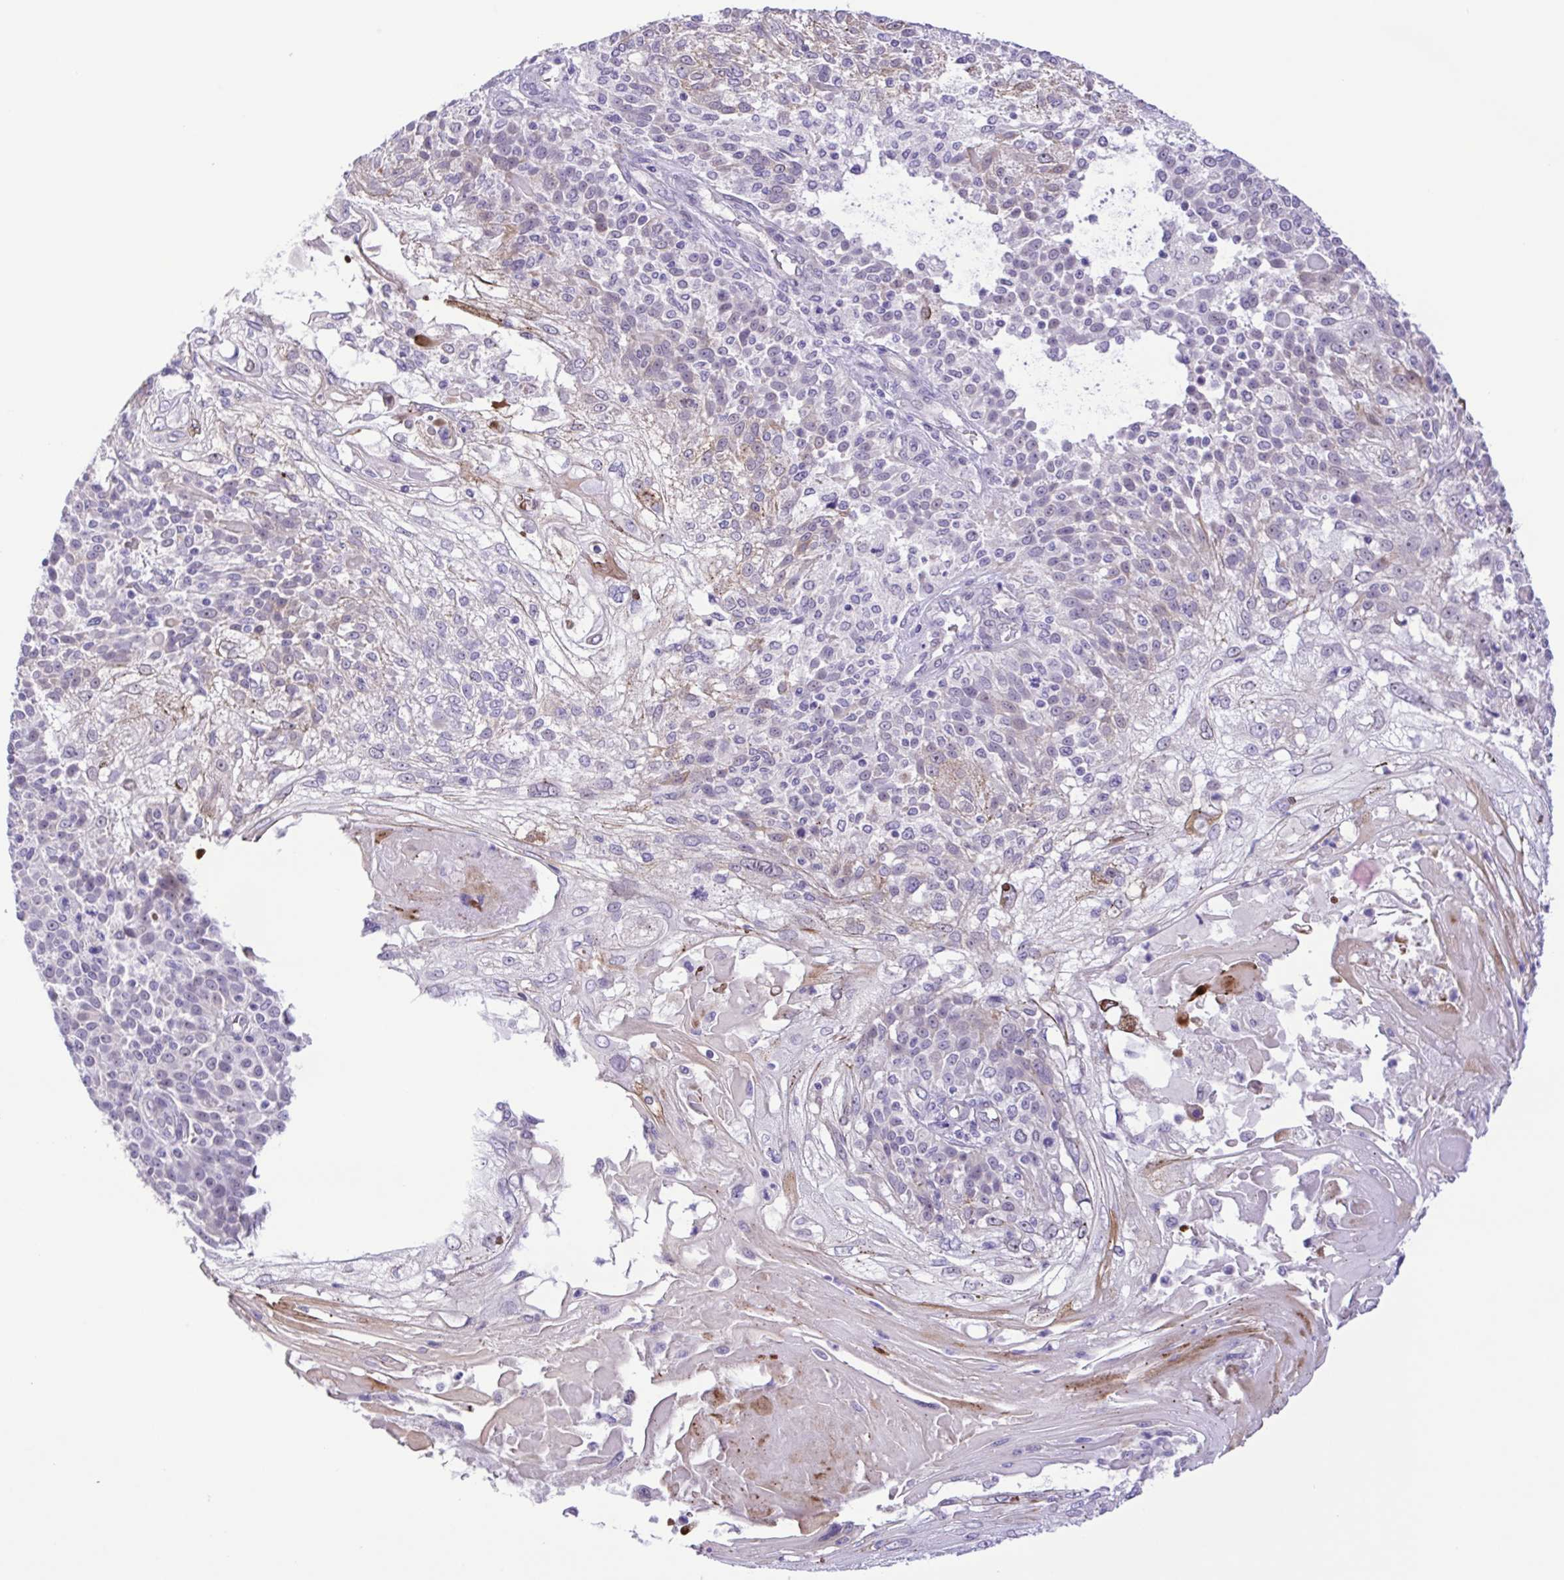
{"staining": {"intensity": "weak", "quantity": "<25%", "location": "cytoplasmic/membranous"}, "tissue": "skin cancer", "cell_type": "Tumor cells", "image_type": "cancer", "snomed": [{"axis": "morphology", "description": "Normal tissue, NOS"}, {"axis": "morphology", "description": "Squamous cell carcinoma, NOS"}, {"axis": "topography", "description": "Skin"}], "caption": "Skin cancer (squamous cell carcinoma) was stained to show a protein in brown. There is no significant expression in tumor cells.", "gene": "DCLK2", "patient": {"sex": "female", "age": 83}}